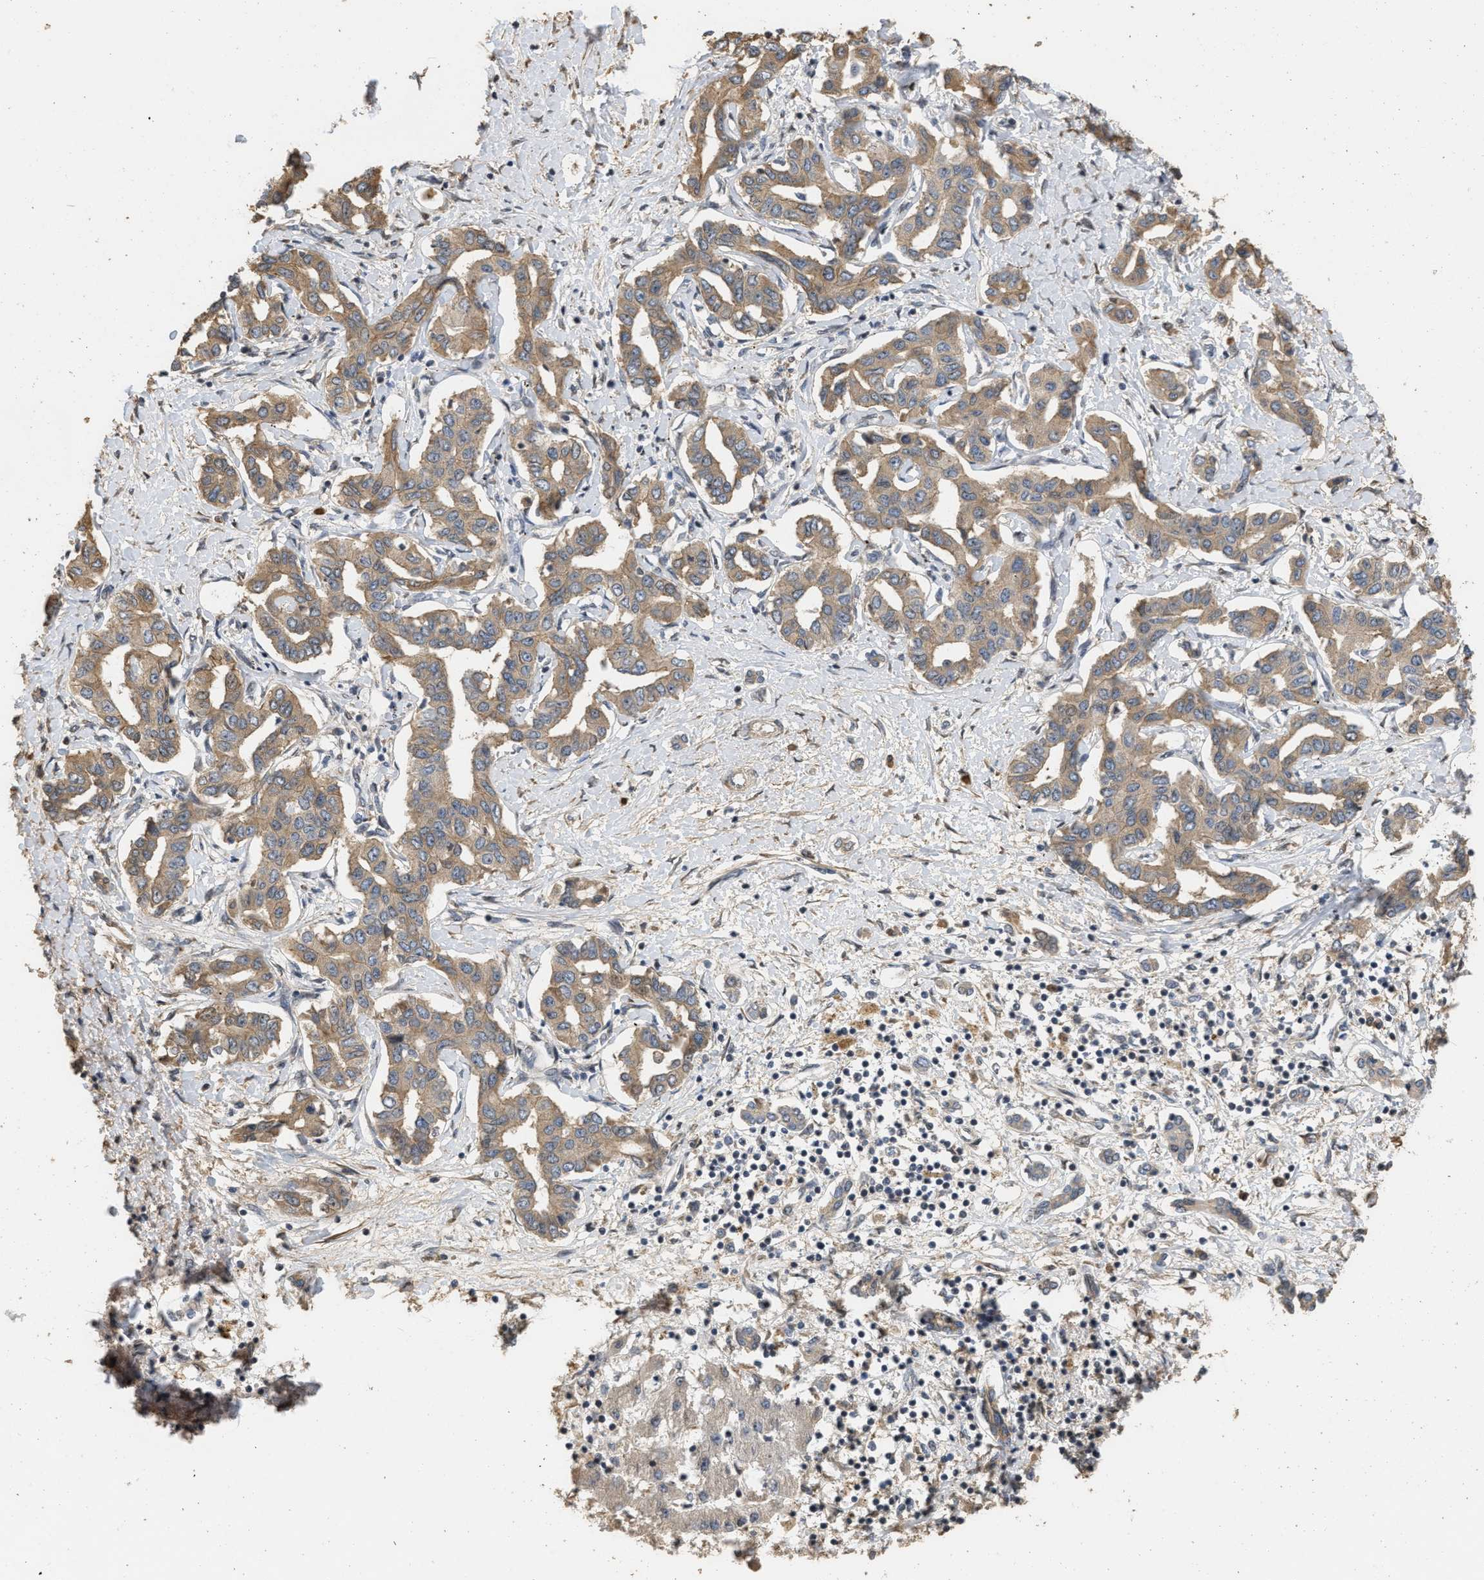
{"staining": {"intensity": "moderate", "quantity": ">75%", "location": "cytoplasmic/membranous"}, "tissue": "liver cancer", "cell_type": "Tumor cells", "image_type": "cancer", "snomed": [{"axis": "morphology", "description": "Cholangiocarcinoma"}, {"axis": "topography", "description": "Liver"}], "caption": "The image exhibits a brown stain indicating the presence of a protein in the cytoplasmic/membranous of tumor cells in liver cholangiocarcinoma. (DAB IHC with brightfield microscopy, high magnification).", "gene": "NCS1", "patient": {"sex": "male", "age": 59}}